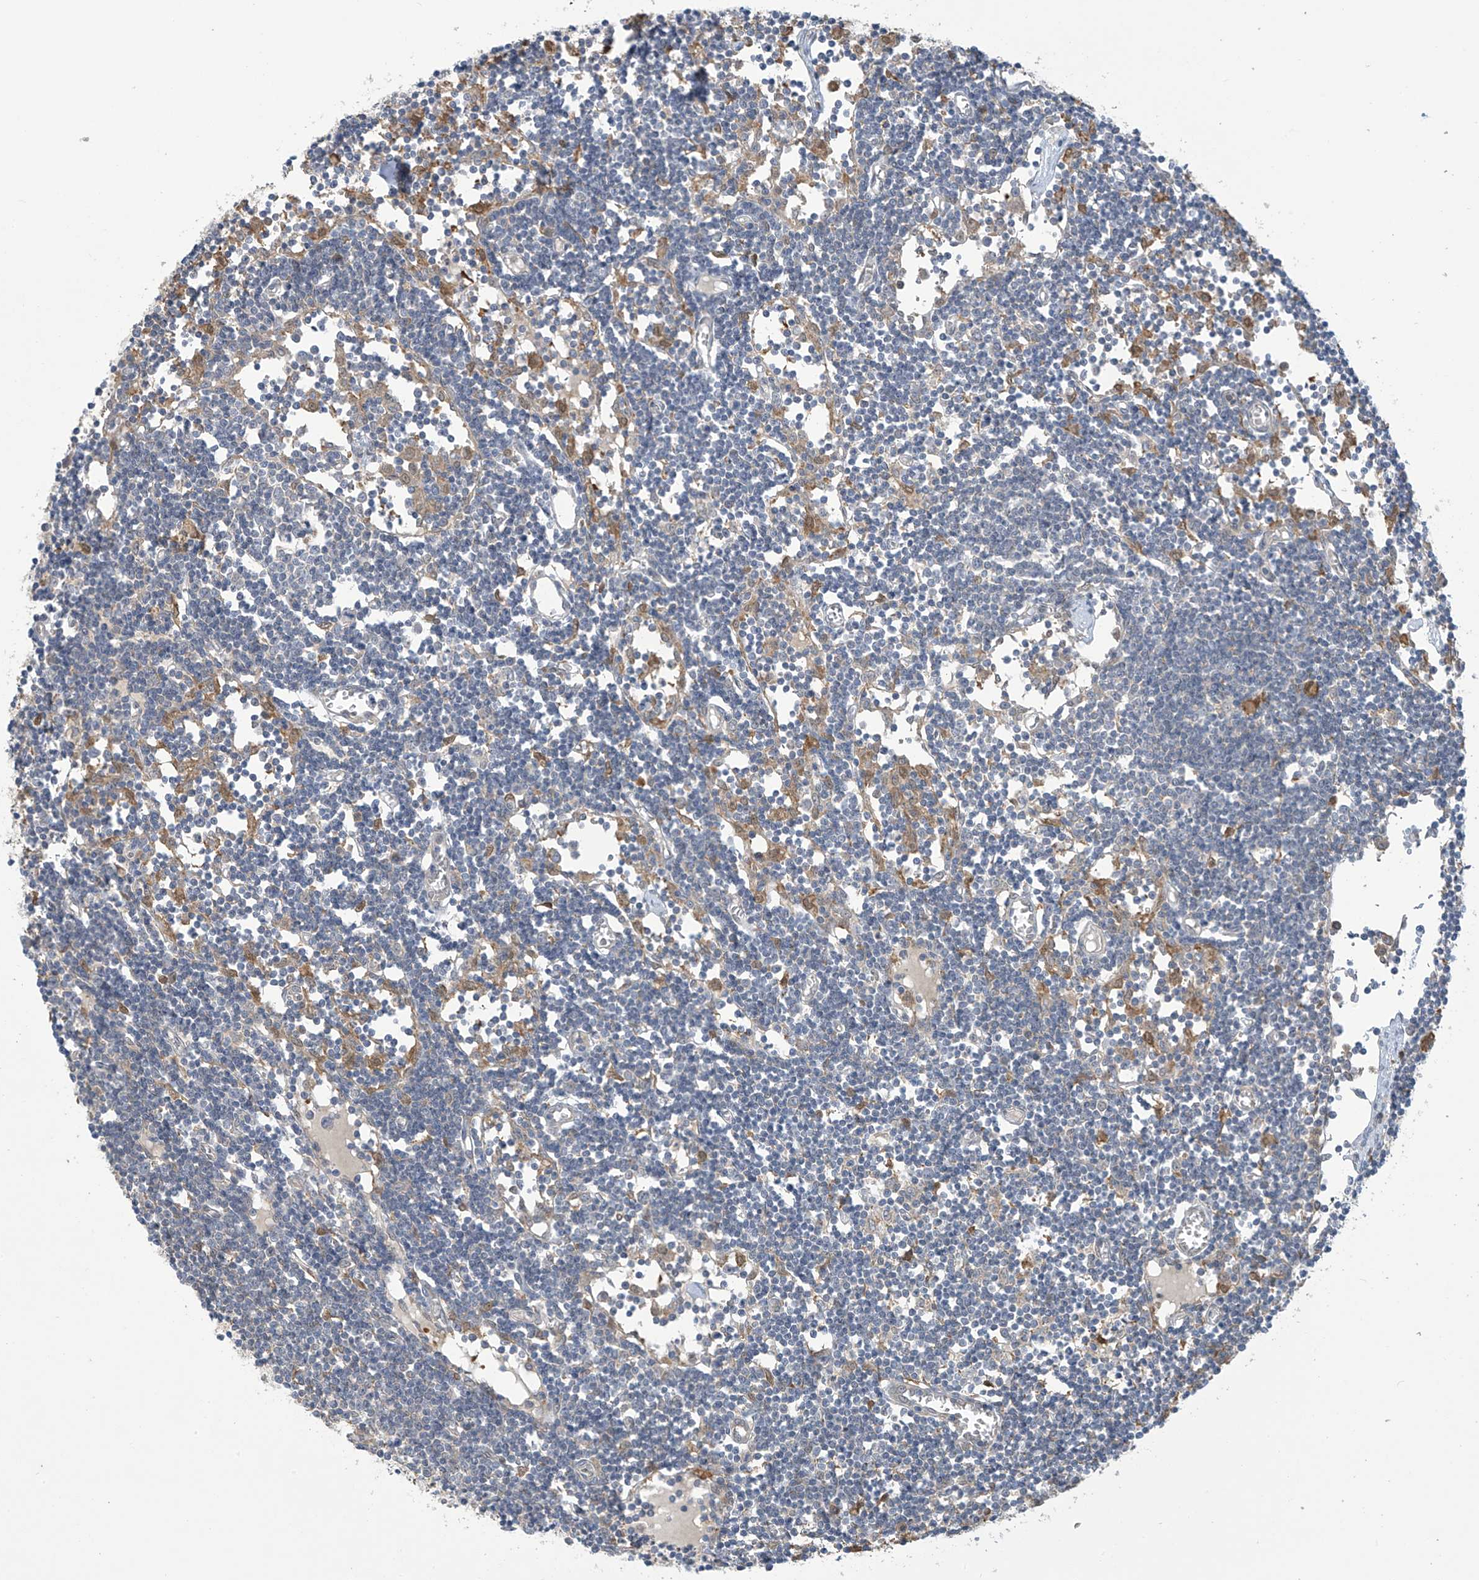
{"staining": {"intensity": "negative", "quantity": "none", "location": "none"}, "tissue": "lymph node", "cell_type": "Germinal center cells", "image_type": "normal", "snomed": [{"axis": "morphology", "description": "Normal tissue, NOS"}, {"axis": "topography", "description": "Lymph node"}], "caption": "Human lymph node stained for a protein using IHC demonstrates no positivity in germinal center cells.", "gene": "IDH1", "patient": {"sex": "female", "age": 11}}